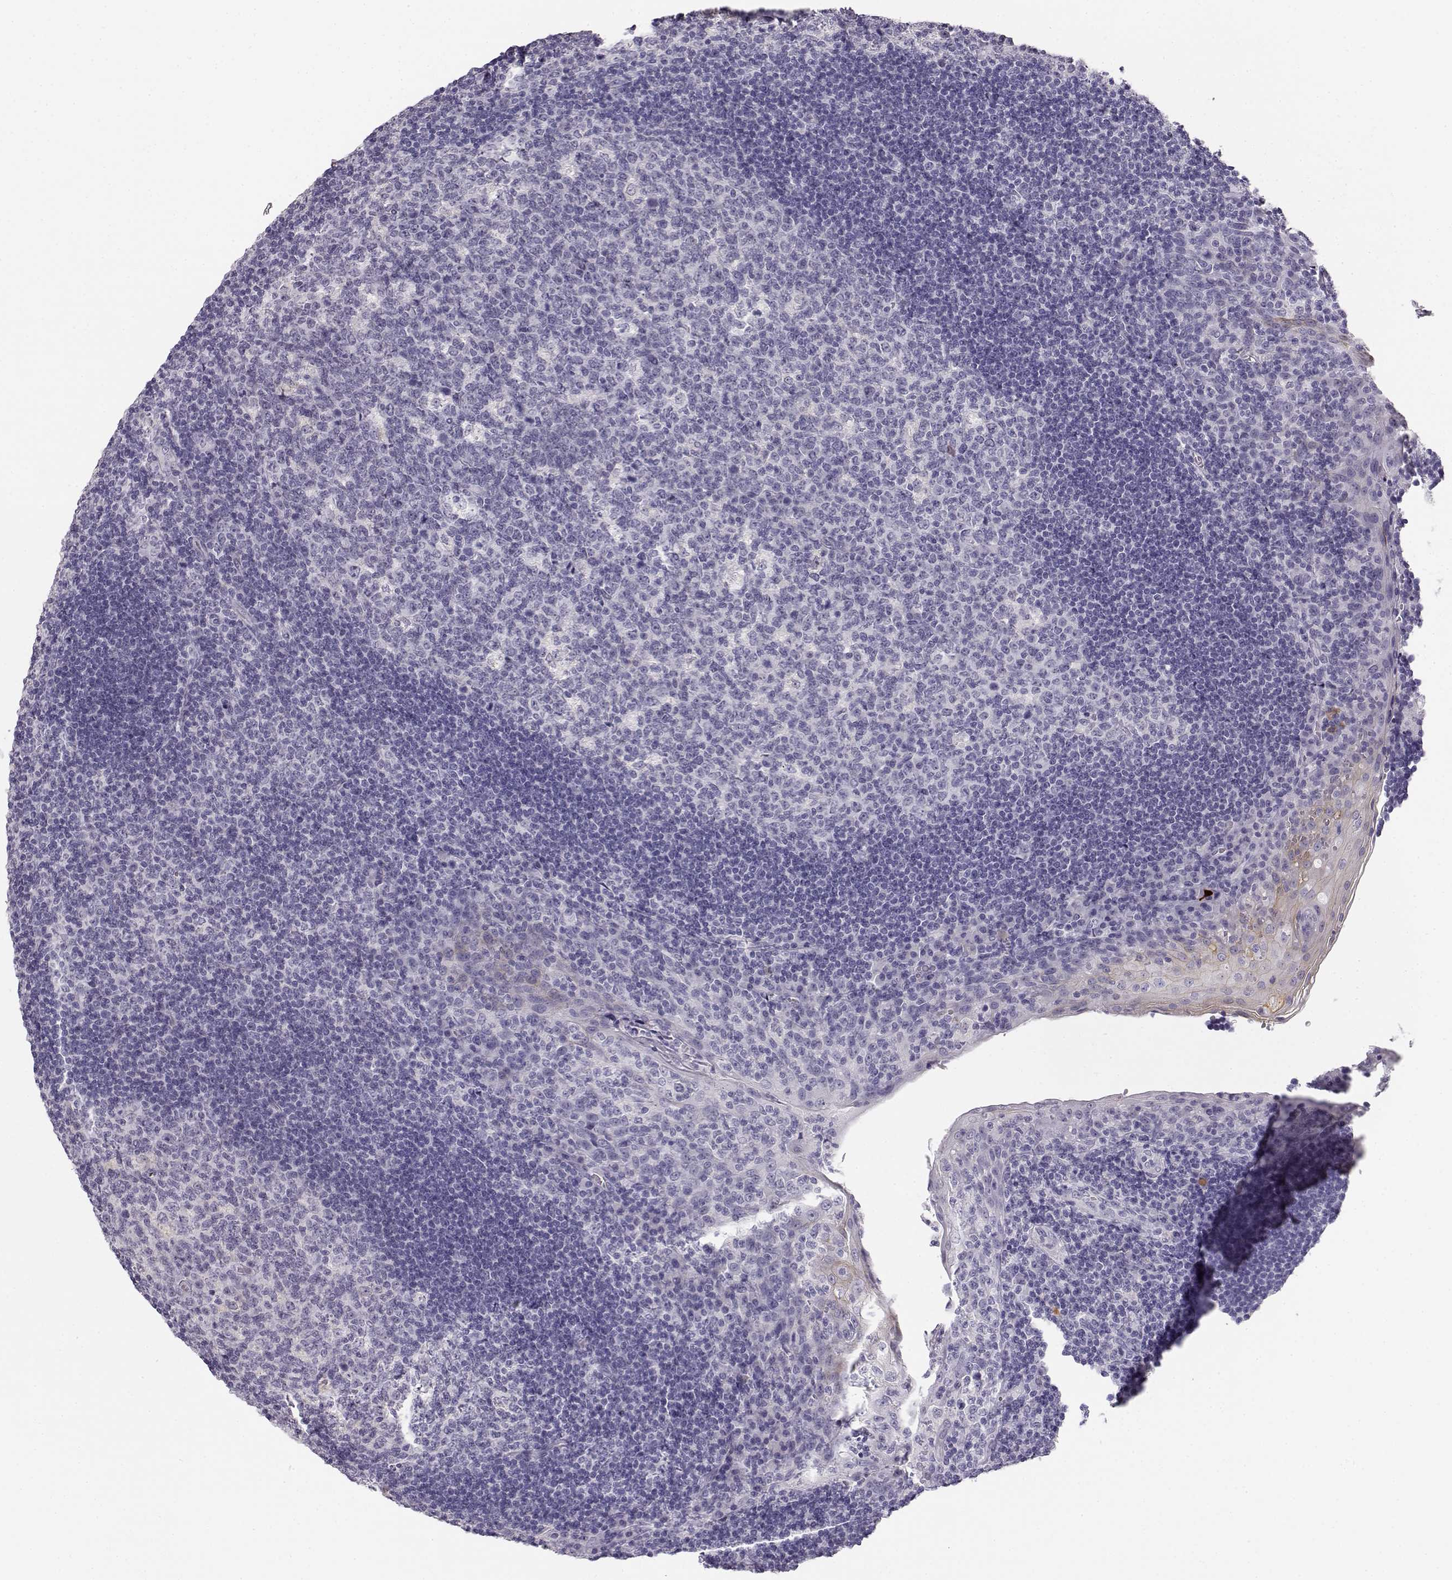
{"staining": {"intensity": "negative", "quantity": "none", "location": "none"}, "tissue": "tonsil", "cell_type": "Germinal center cells", "image_type": "normal", "snomed": [{"axis": "morphology", "description": "Normal tissue, NOS"}, {"axis": "topography", "description": "Tonsil"}], "caption": "DAB immunohistochemical staining of normal tonsil reveals no significant expression in germinal center cells. (DAB (3,3'-diaminobenzidine) IHC with hematoxylin counter stain).", "gene": "NUTM1", "patient": {"sex": "male", "age": 17}}